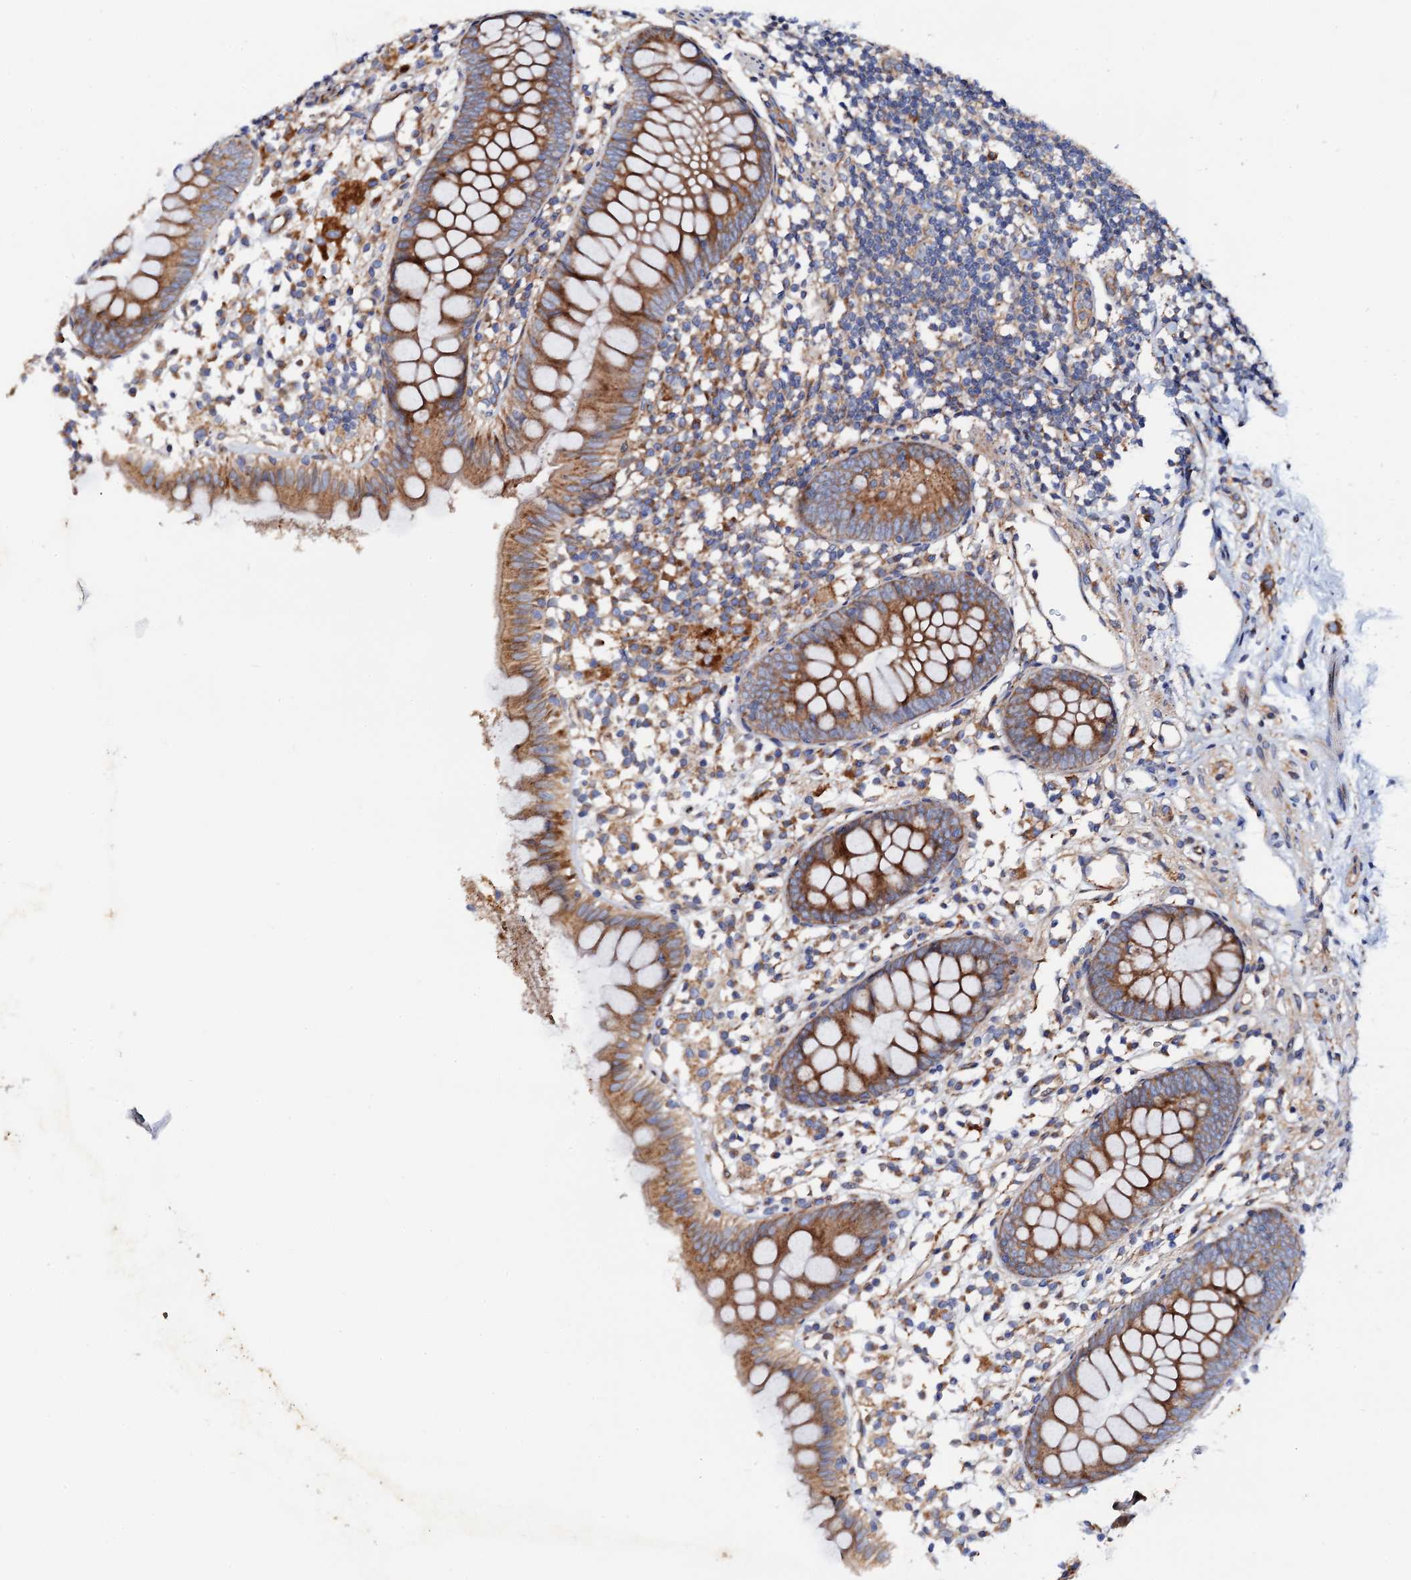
{"staining": {"intensity": "moderate", "quantity": ">75%", "location": "cytoplasmic/membranous"}, "tissue": "appendix", "cell_type": "Glandular cells", "image_type": "normal", "snomed": [{"axis": "morphology", "description": "Normal tissue, NOS"}, {"axis": "topography", "description": "Appendix"}], "caption": "Glandular cells reveal moderate cytoplasmic/membranous positivity in approximately >75% of cells in unremarkable appendix.", "gene": "MRPL48", "patient": {"sex": "female", "age": 20}}